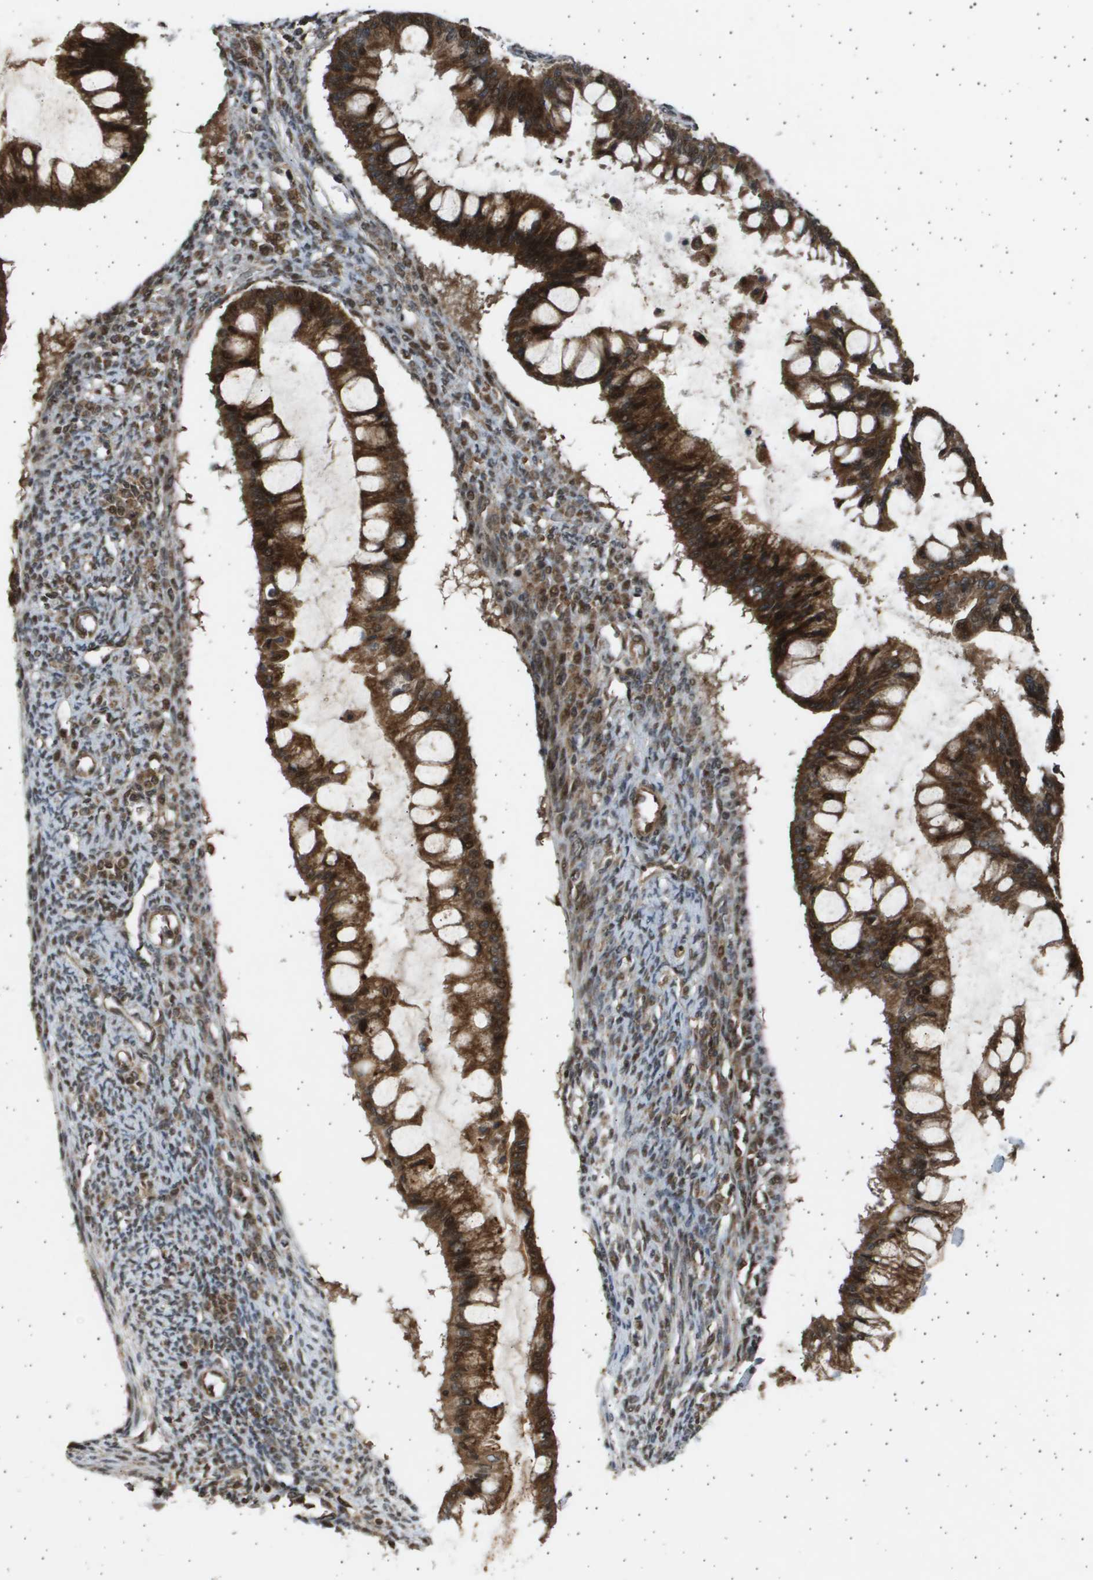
{"staining": {"intensity": "strong", "quantity": ">75%", "location": "cytoplasmic/membranous,nuclear"}, "tissue": "ovarian cancer", "cell_type": "Tumor cells", "image_type": "cancer", "snomed": [{"axis": "morphology", "description": "Cystadenocarcinoma, mucinous, NOS"}, {"axis": "topography", "description": "Ovary"}], "caption": "This micrograph demonstrates ovarian cancer (mucinous cystadenocarcinoma) stained with immunohistochemistry (IHC) to label a protein in brown. The cytoplasmic/membranous and nuclear of tumor cells show strong positivity for the protein. Nuclei are counter-stained blue.", "gene": "TNRC6A", "patient": {"sex": "female", "age": 73}}